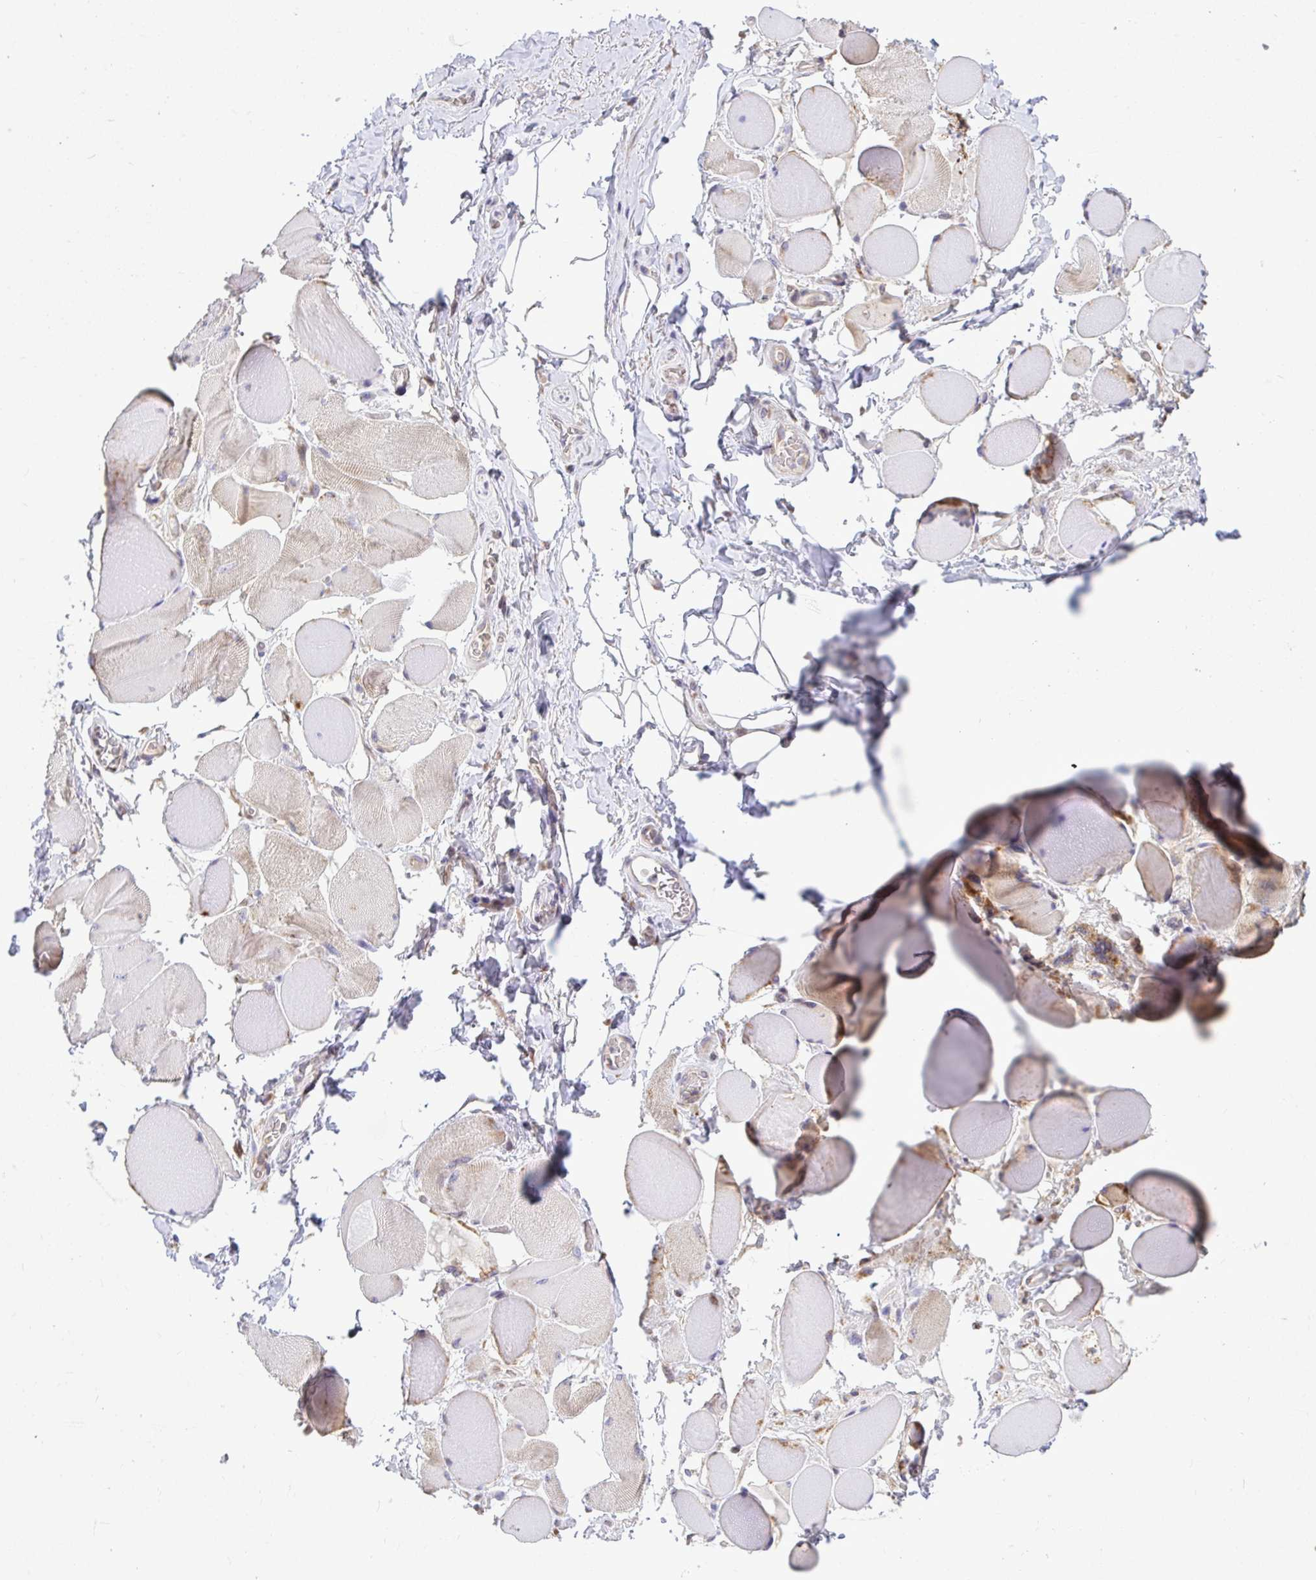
{"staining": {"intensity": "weak", "quantity": "25%-75%", "location": "cytoplasmic/membranous"}, "tissue": "skeletal muscle", "cell_type": "Myocytes", "image_type": "normal", "snomed": [{"axis": "morphology", "description": "Normal tissue, NOS"}, {"axis": "topography", "description": "Skeletal muscle"}, {"axis": "topography", "description": "Anal"}, {"axis": "topography", "description": "Peripheral nerve tissue"}], "caption": "Skeletal muscle stained with immunohistochemistry (IHC) demonstrates weak cytoplasmic/membranous staining in about 25%-75% of myocytes. (DAB (3,3'-diaminobenzidine) IHC with brightfield microscopy, high magnification).", "gene": "VTI1B", "patient": {"sex": "male", "age": 53}}